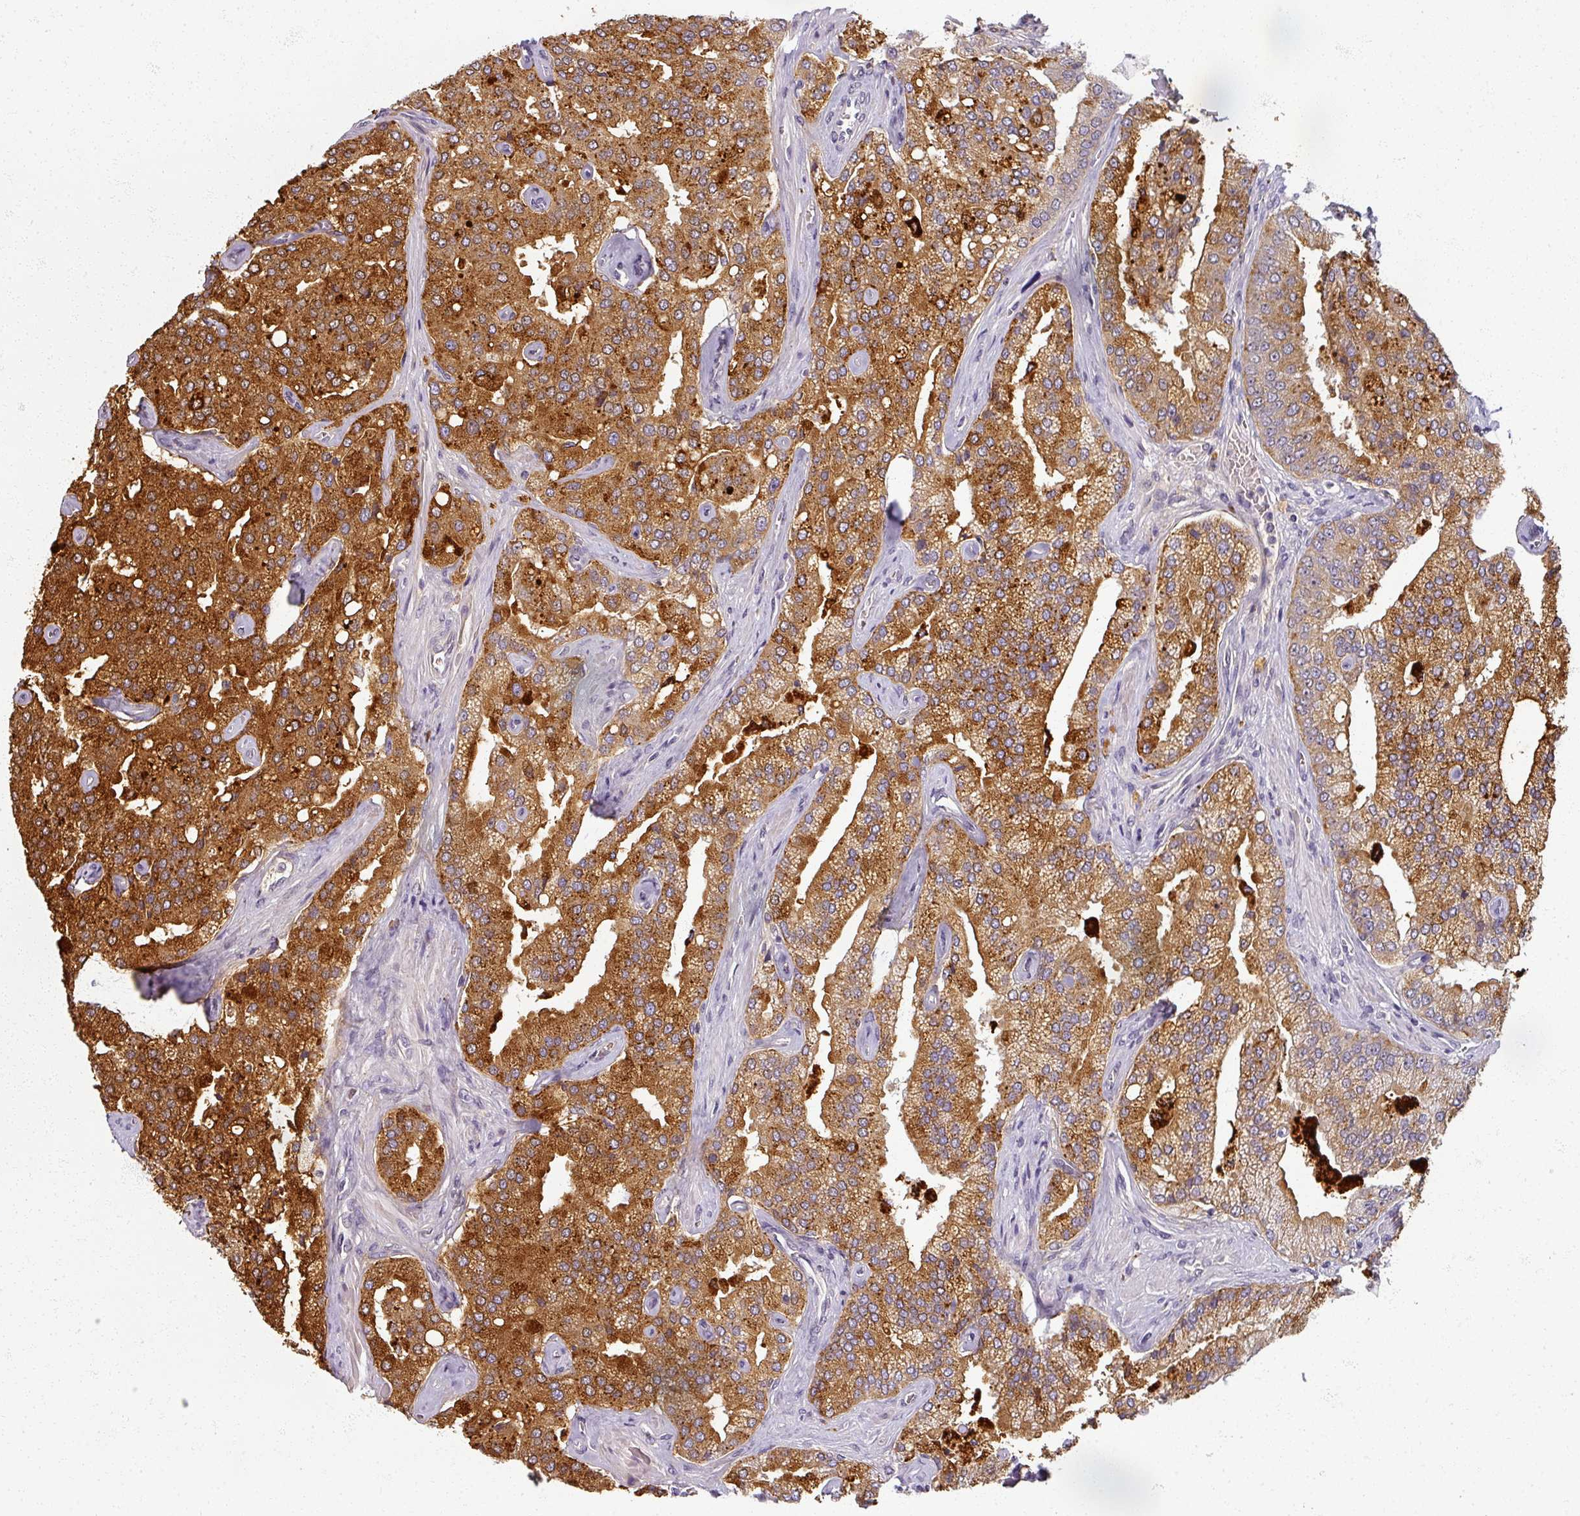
{"staining": {"intensity": "strong", "quantity": ">75%", "location": "cytoplasmic/membranous"}, "tissue": "prostate cancer", "cell_type": "Tumor cells", "image_type": "cancer", "snomed": [{"axis": "morphology", "description": "Adenocarcinoma, High grade"}, {"axis": "topography", "description": "Prostate"}], "caption": "A brown stain shows strong cytoplasmic/membranous expression of a protein in prostate cancer tumor cells.", "gene": "RFPL2", "patient": {"sex": "male", "age": 68}}